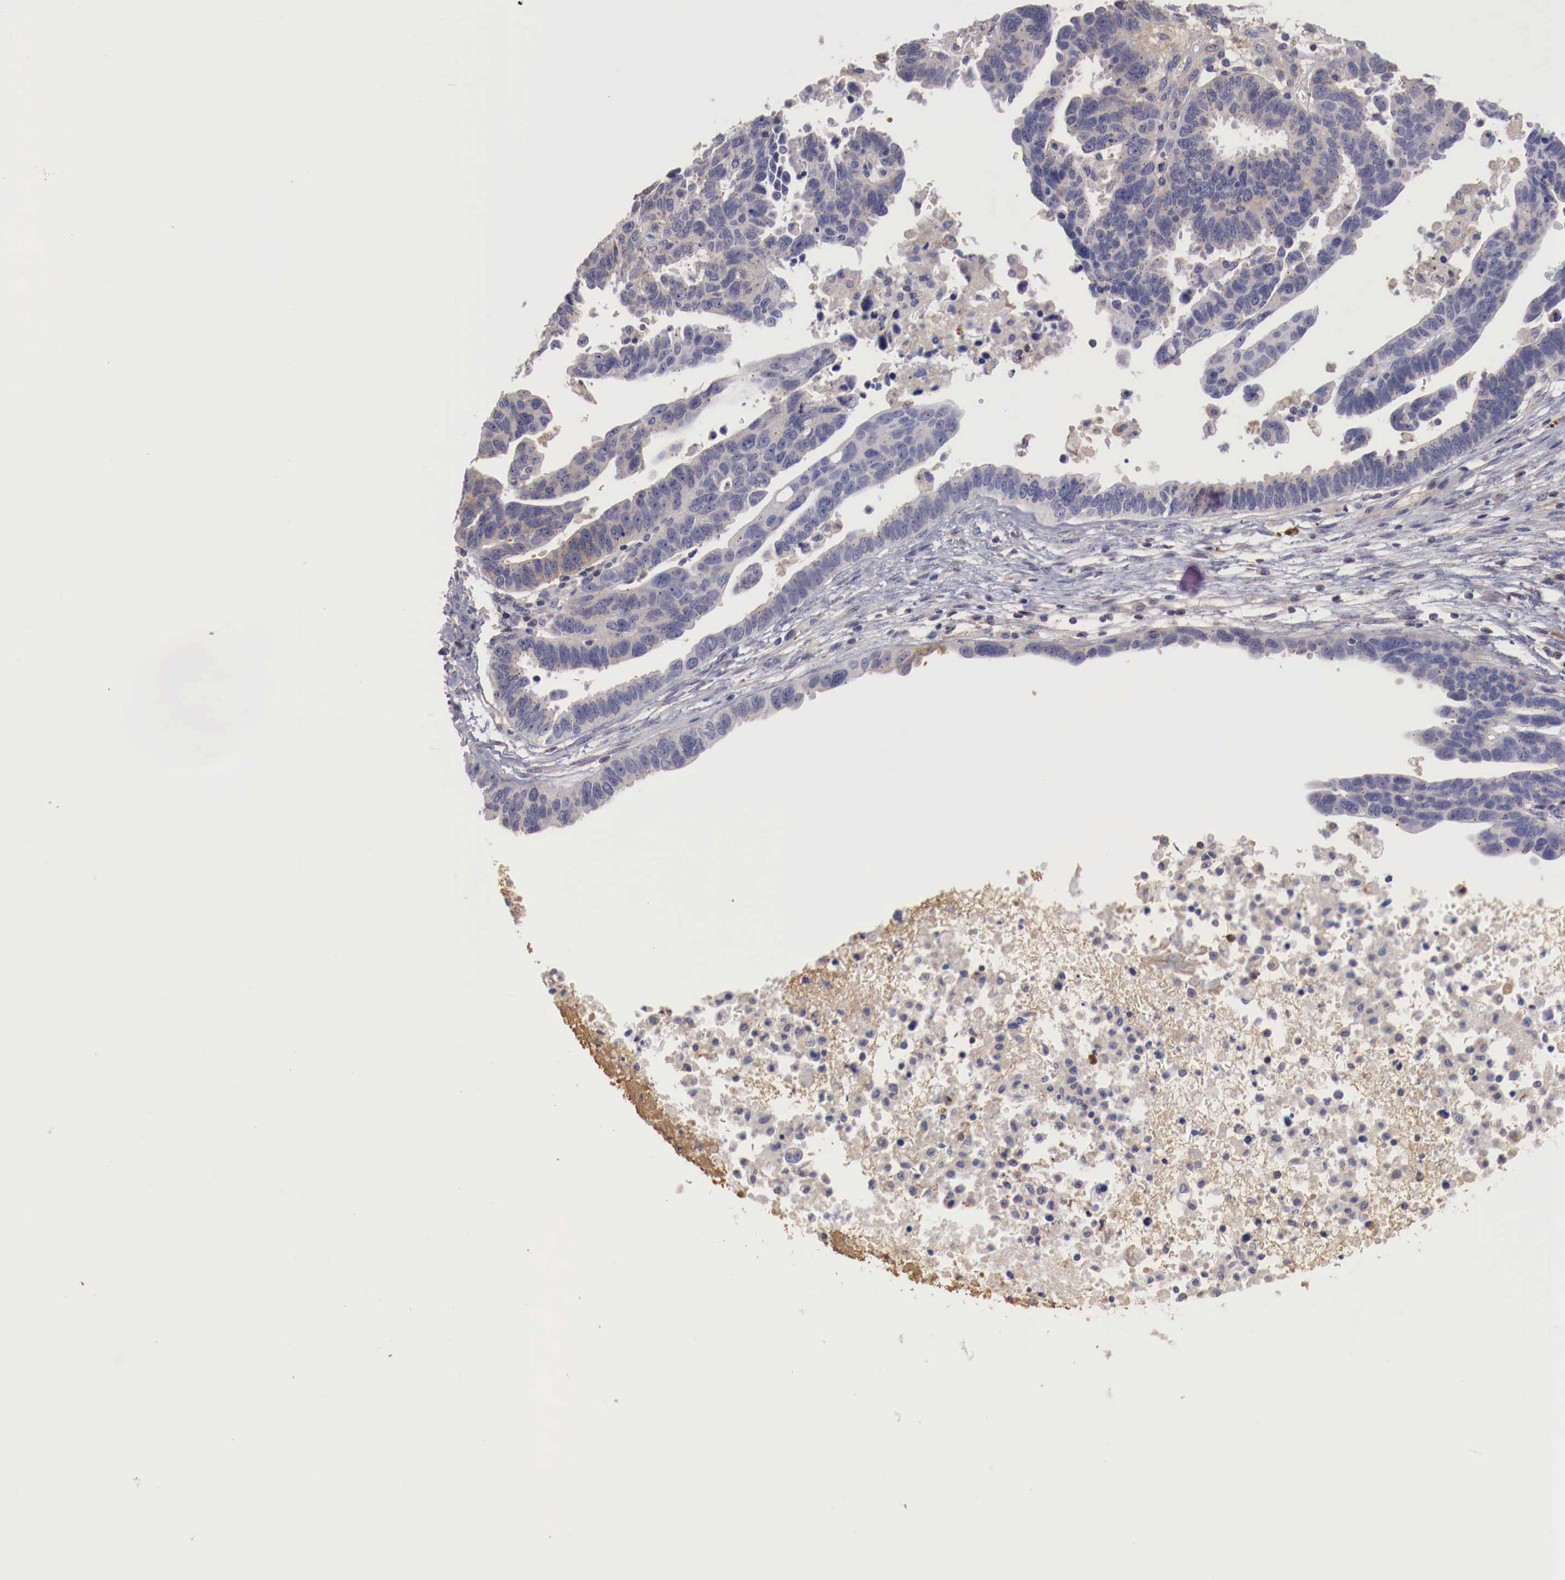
{"staining": {"intensity": "weak", "quantity": "<25%", "location": "cytoplasmic/membranous"}, "tissue": "ovarian cancer", "cell_type": "Tumor cells", "image_type": "cancer", "snomed": [{"axis": "morphology", "description": "Carcinoma, endometroid"}, {"axis": "morphology", "description": "Cystadenocarcinoma, serous, NOS"}, {"axis": "topography", "description": "Ovary"}], "caption": "This micrograph is of ovarian cancer (endometroid carcinoma) stained with immunohistochemistry to label a protein in brown with the nuclei are counter-stained blue. There is no positivity in tumor cells. (Stains: DAB (3,3'-diaminobenzidine) immunohistochemistry (IHC) with hematoxylin counter stain, Microscopy: brightfield microscopy at high magnification).", "gene": "PITPNA", "patient": {"sex": "female", "age": 45}}